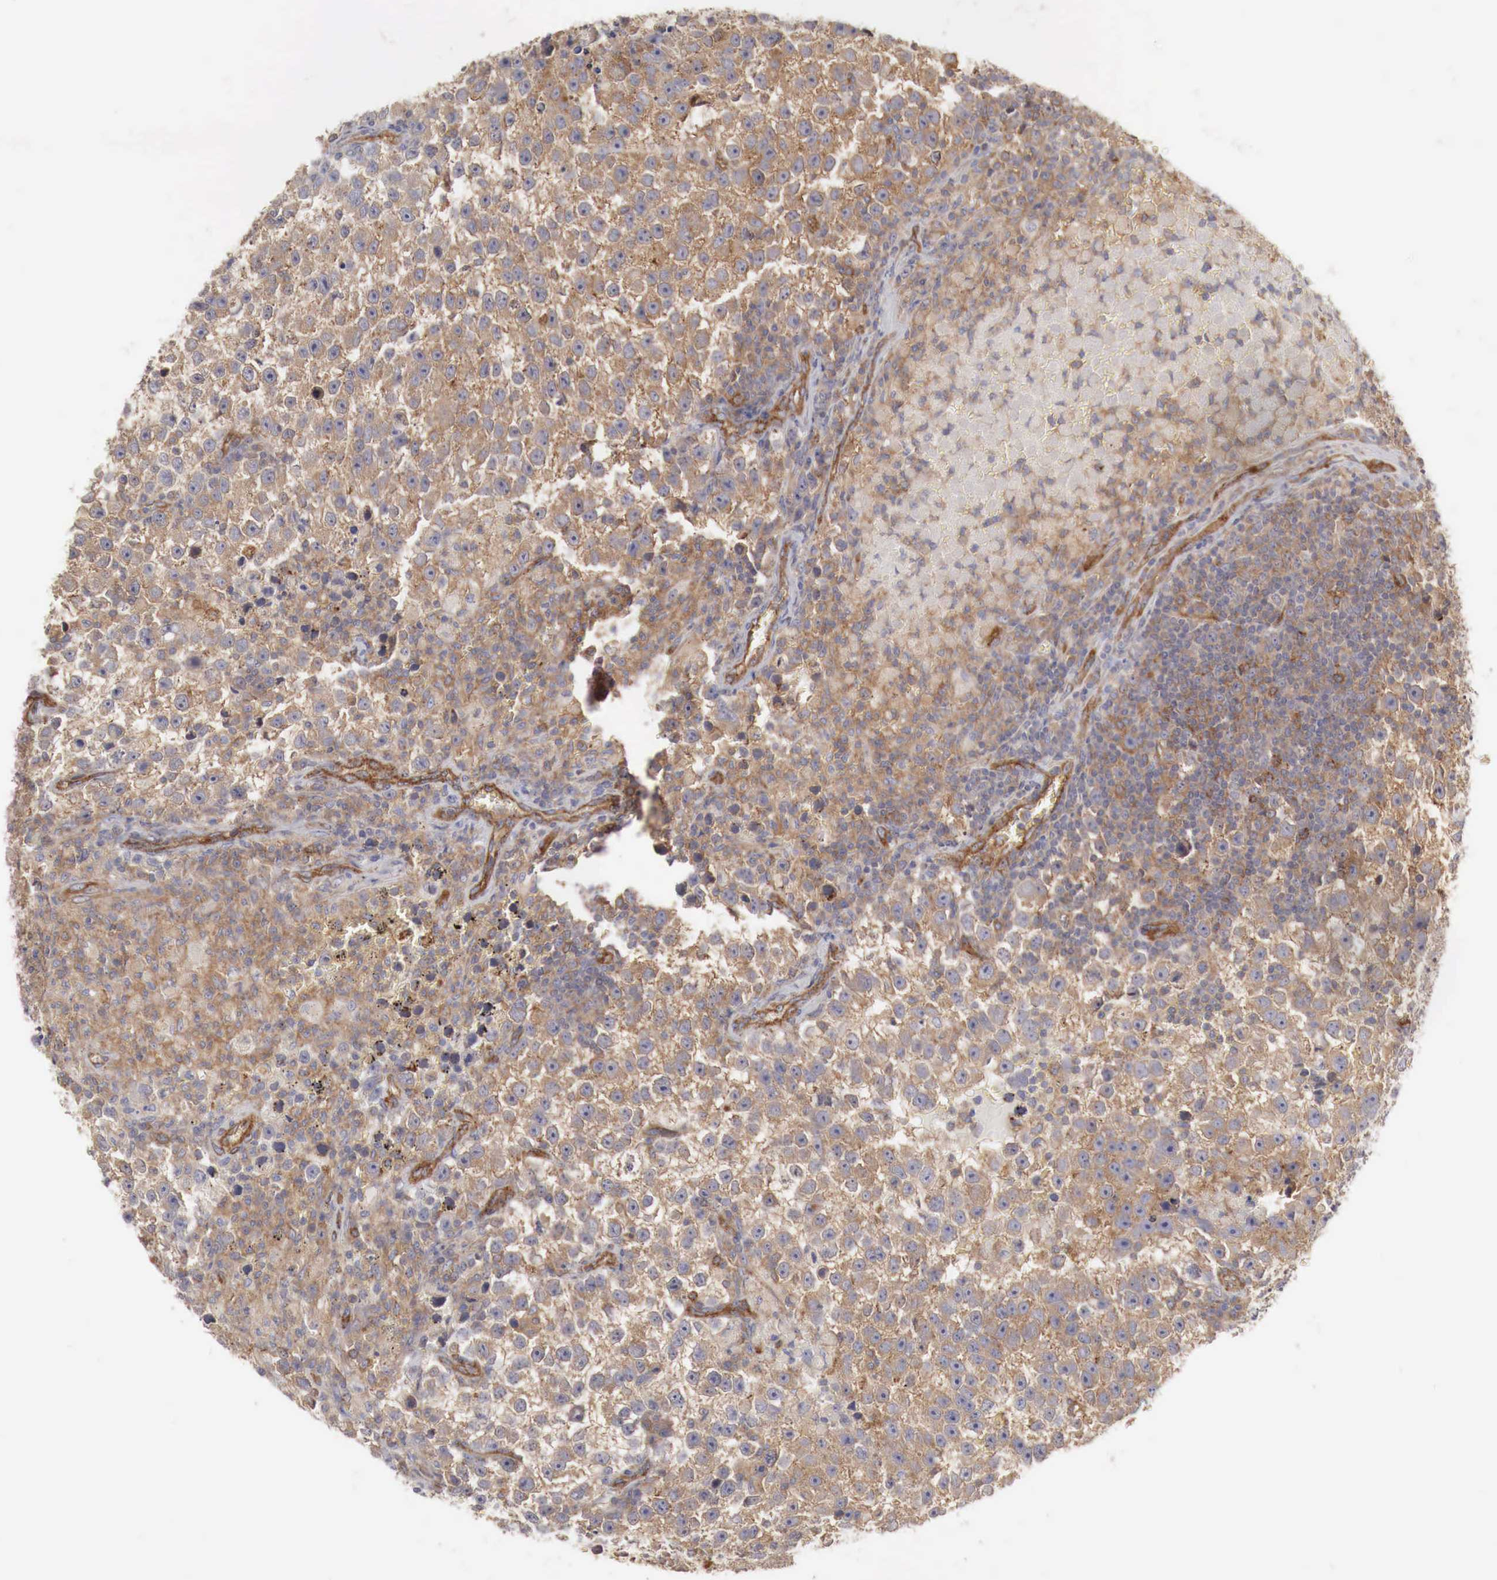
{"staining": {"intensity": "moderate", "quantity": ">75%", "location": "cytoplasmic/membranous"}, "tissue": "testis cancer", "cell_type": "Tumor cells", "image_type": "cancer", "snomed": [{"axis": "morphology", "description": "Seminoma, NOS"}, {"axis": "topography", "description": "Testis"}], "caption": "Brown immunohistochemical staining in human testis cancer (seminoma) displays moderate cytoplasmic/membranous staining in about >75% of tumor cells.", "gene": "ARMCX4", "patient": {"sex": "male", "age": 33}}